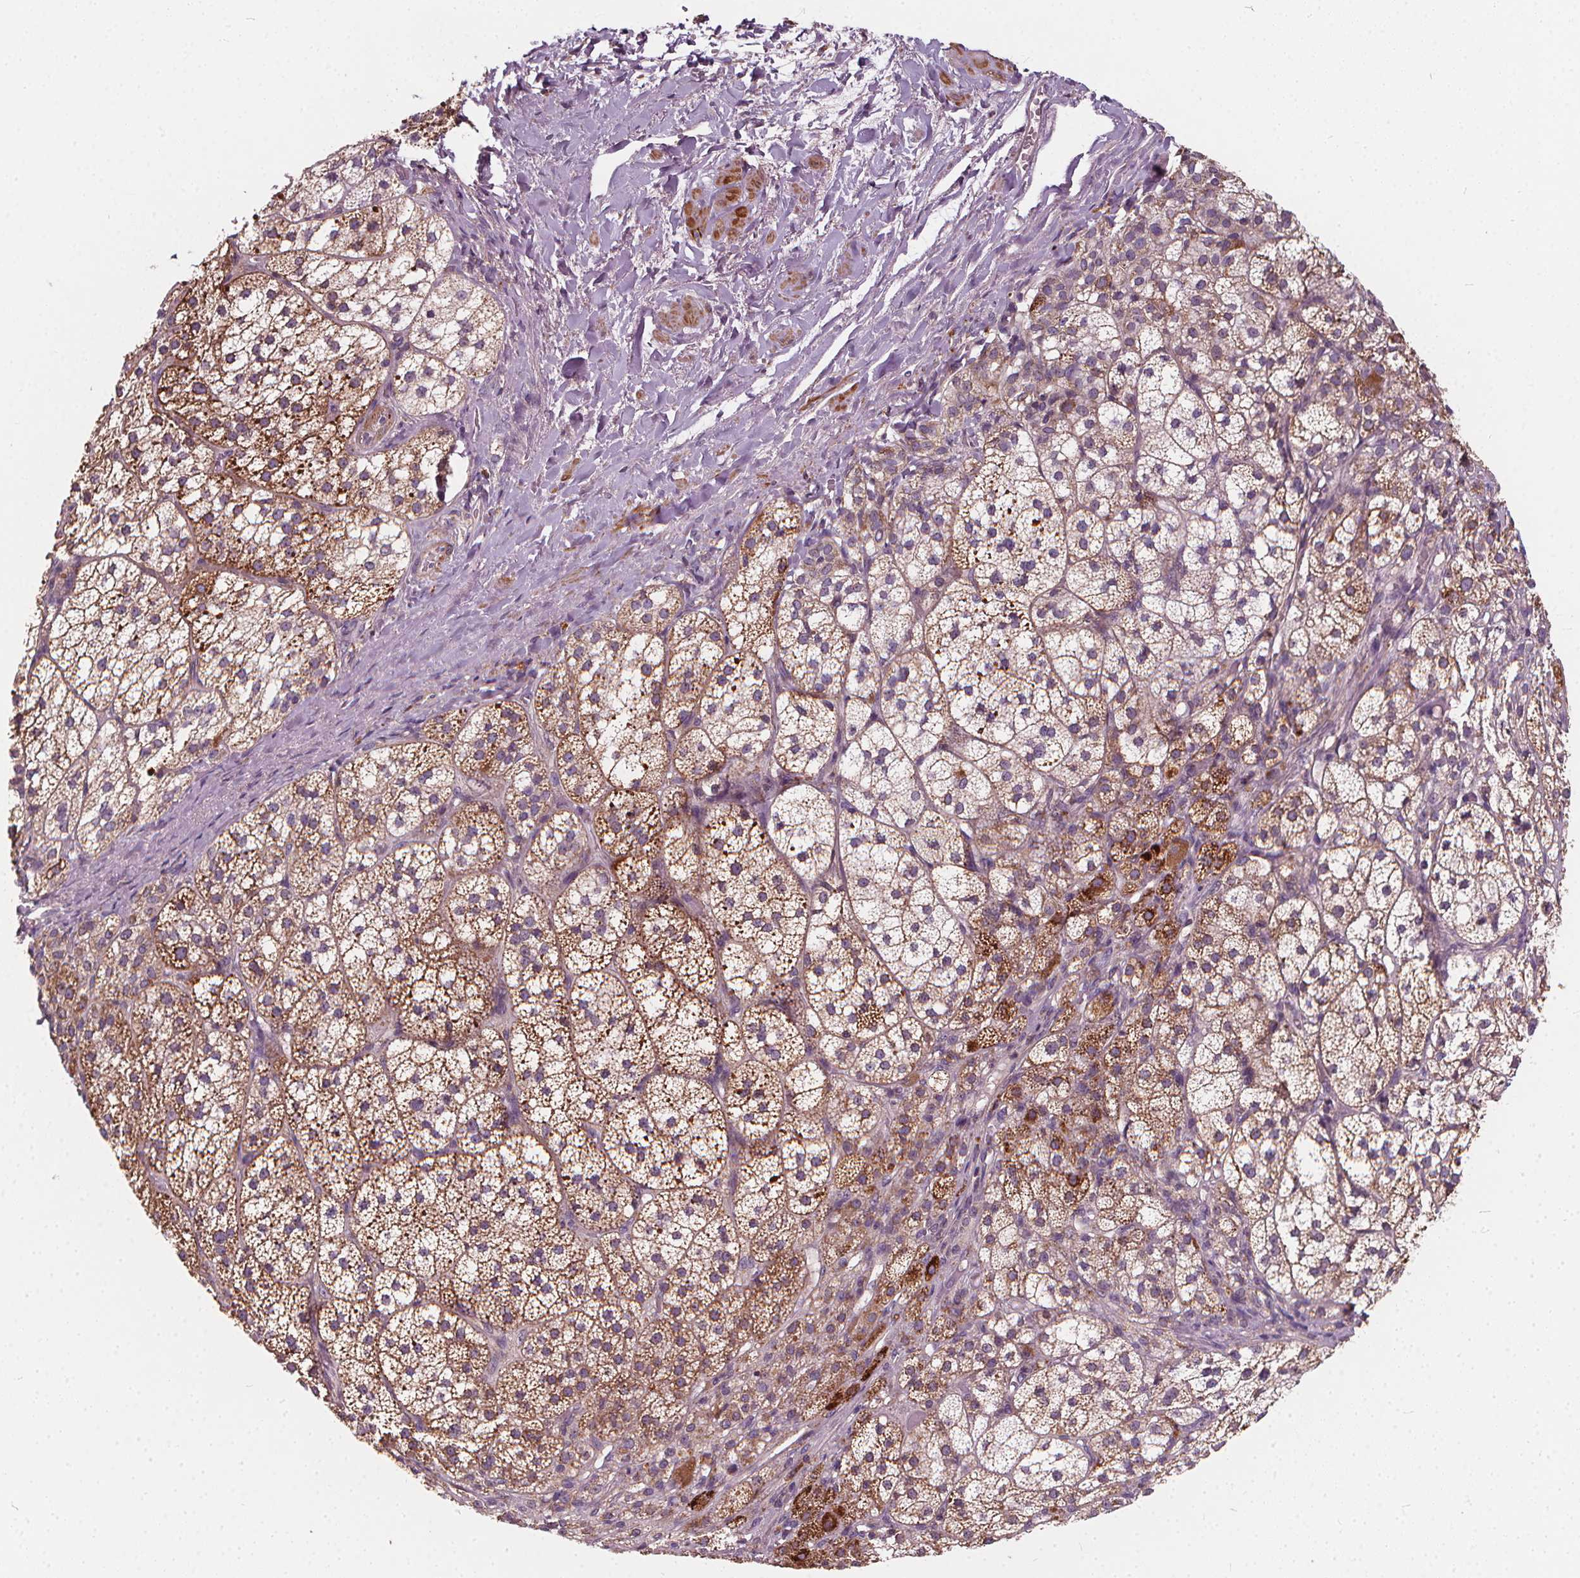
{"staining": {"intensity": "strong", "quantity": ">75%", "location": "cytoplasmic/membranous"}, "tissue": "adrenal gland", "cell_type": "Glandular cells", "image_type": "normal", "snomed": [{"axis": "morphology", "description": "Normal tissue, NOS"}, {"axis": "topography", "description": "Adrenal gland"}], "caption": "Protein analysis of unremarkable adrenal gland displays strong cytoplasmic/membranous positivity in approximately >75% of glandular cells. The protein is shown in brown color, while the nuclei are stained blue.", "gene": "ORAI2", "patient": {"sex": "female", "age": 60}}